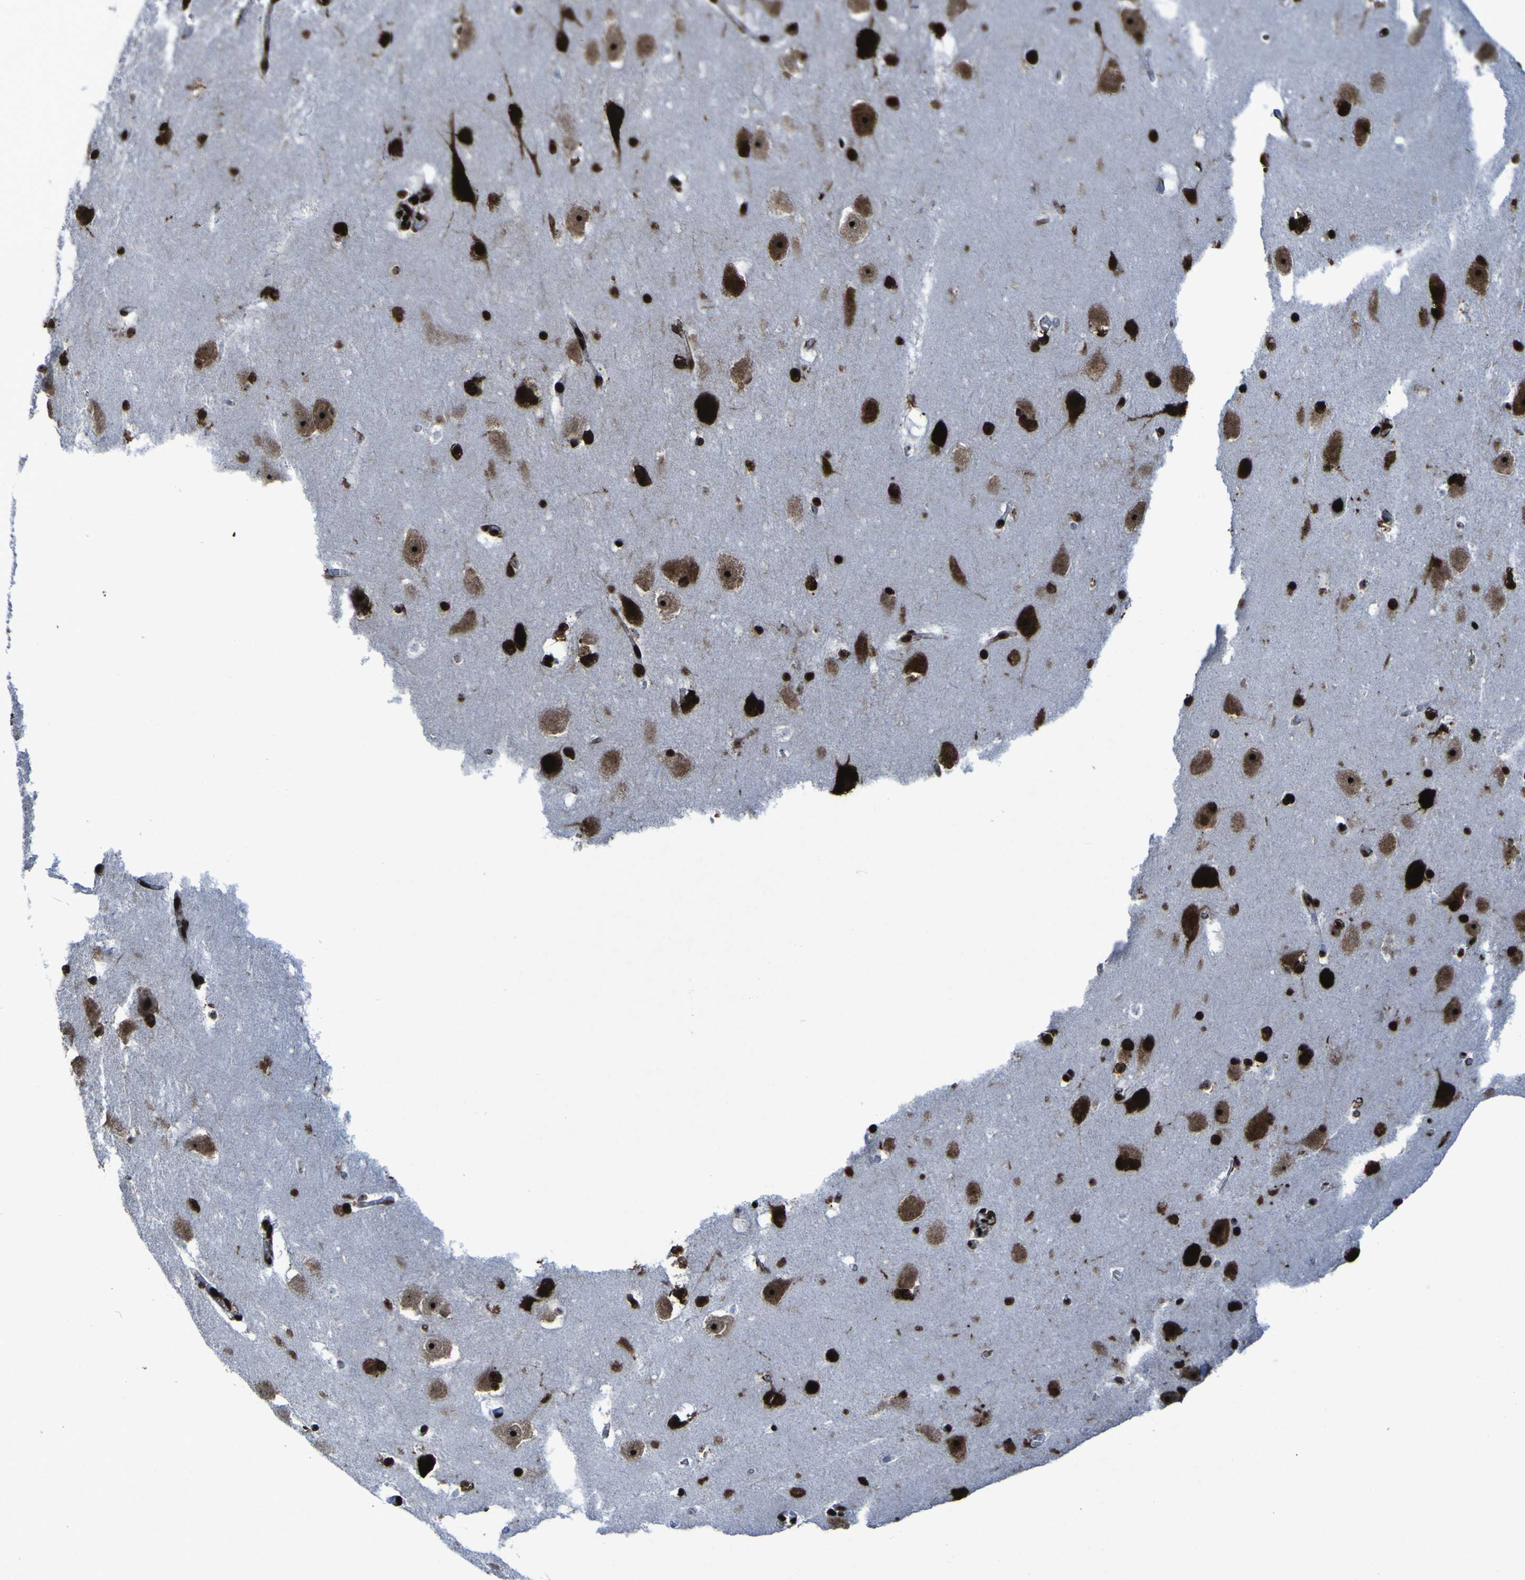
{"staining": {"intensity": "strong", "quantity": ">75%", "location": "nuclear"}, "tissue": "hippocampus", "cell_type": "Glial cells", "image_type": "normal", "snomed": [{"axis": "morphology", "description": "Normal tissue, NOS"}, {"axis": "topography", "description": "Hippocampus"}], "caption": "Benign hippocampus was stained to show a protein in brown. There is high levels of strong nuclear staining in approximately >75% of glial cells. The protein of interest is stained brown, and the nuclei are stained in blue (DAB IHC with brightfield microscopy, high magnification).", "gene": "NPM1", "patient": {"sex": "male", "age": 45}}